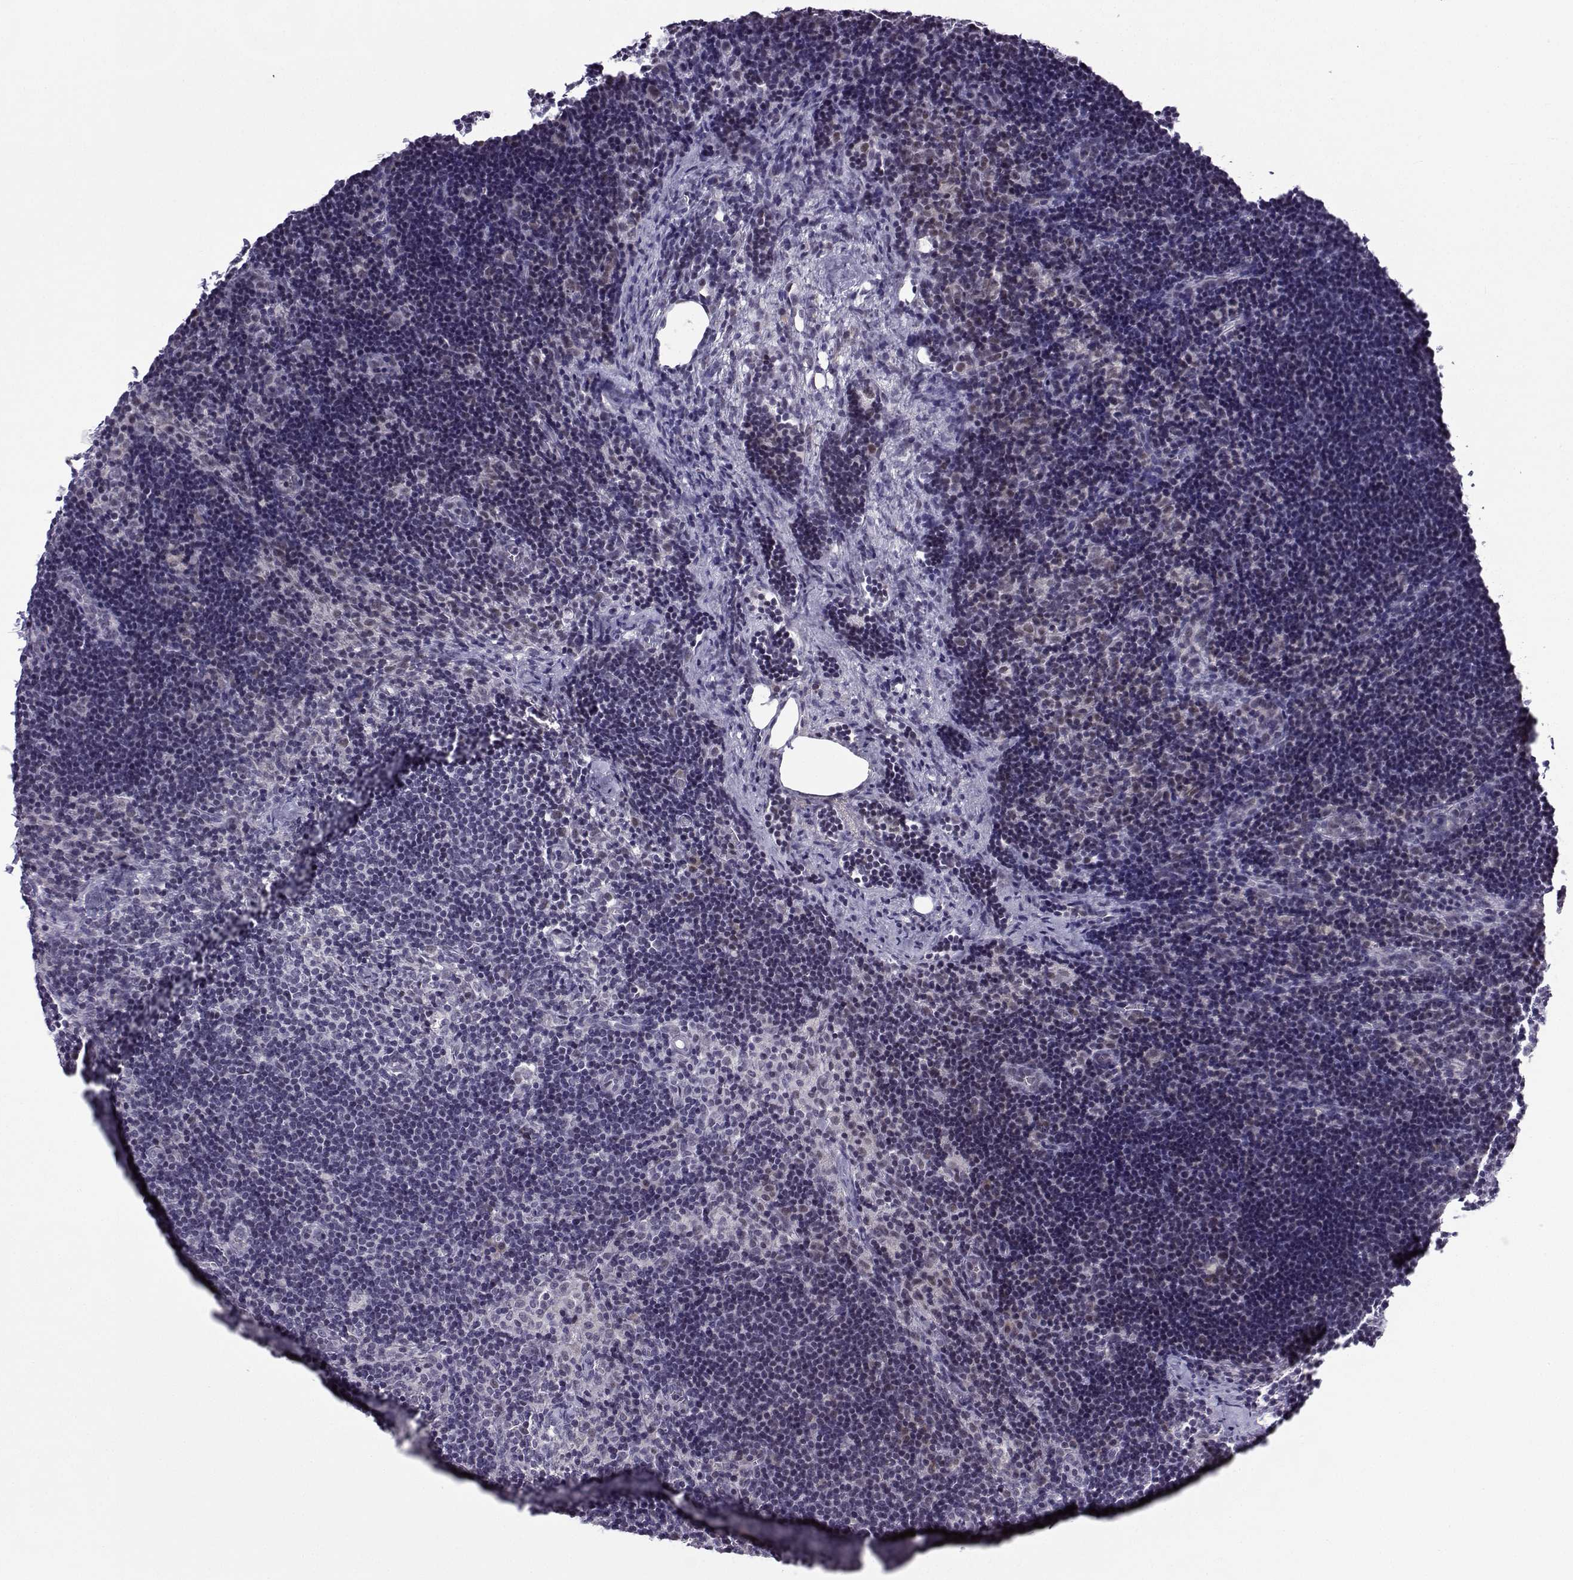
{"staining": {"intensity": "moderate", "quantity": "<25%", "location": "cytoplasmic/membranous"}, "tissue": "lymph node", "cell_type": "Non-germinal center cells", "image_type": "normal", "snomed": [{"axis": "morphology", "description": "Normal tissue, NOS"}, {"axis": "topography", "description": "Lymph node"}], "caption": "Immunohistochemical staining of benign lymph node exhibits moderate cytoplasmic/membranous protein staining in about <25% of non-germinal center cells.", "gene": "FGF3", "patient": {"sex": "female", "age": 52}}